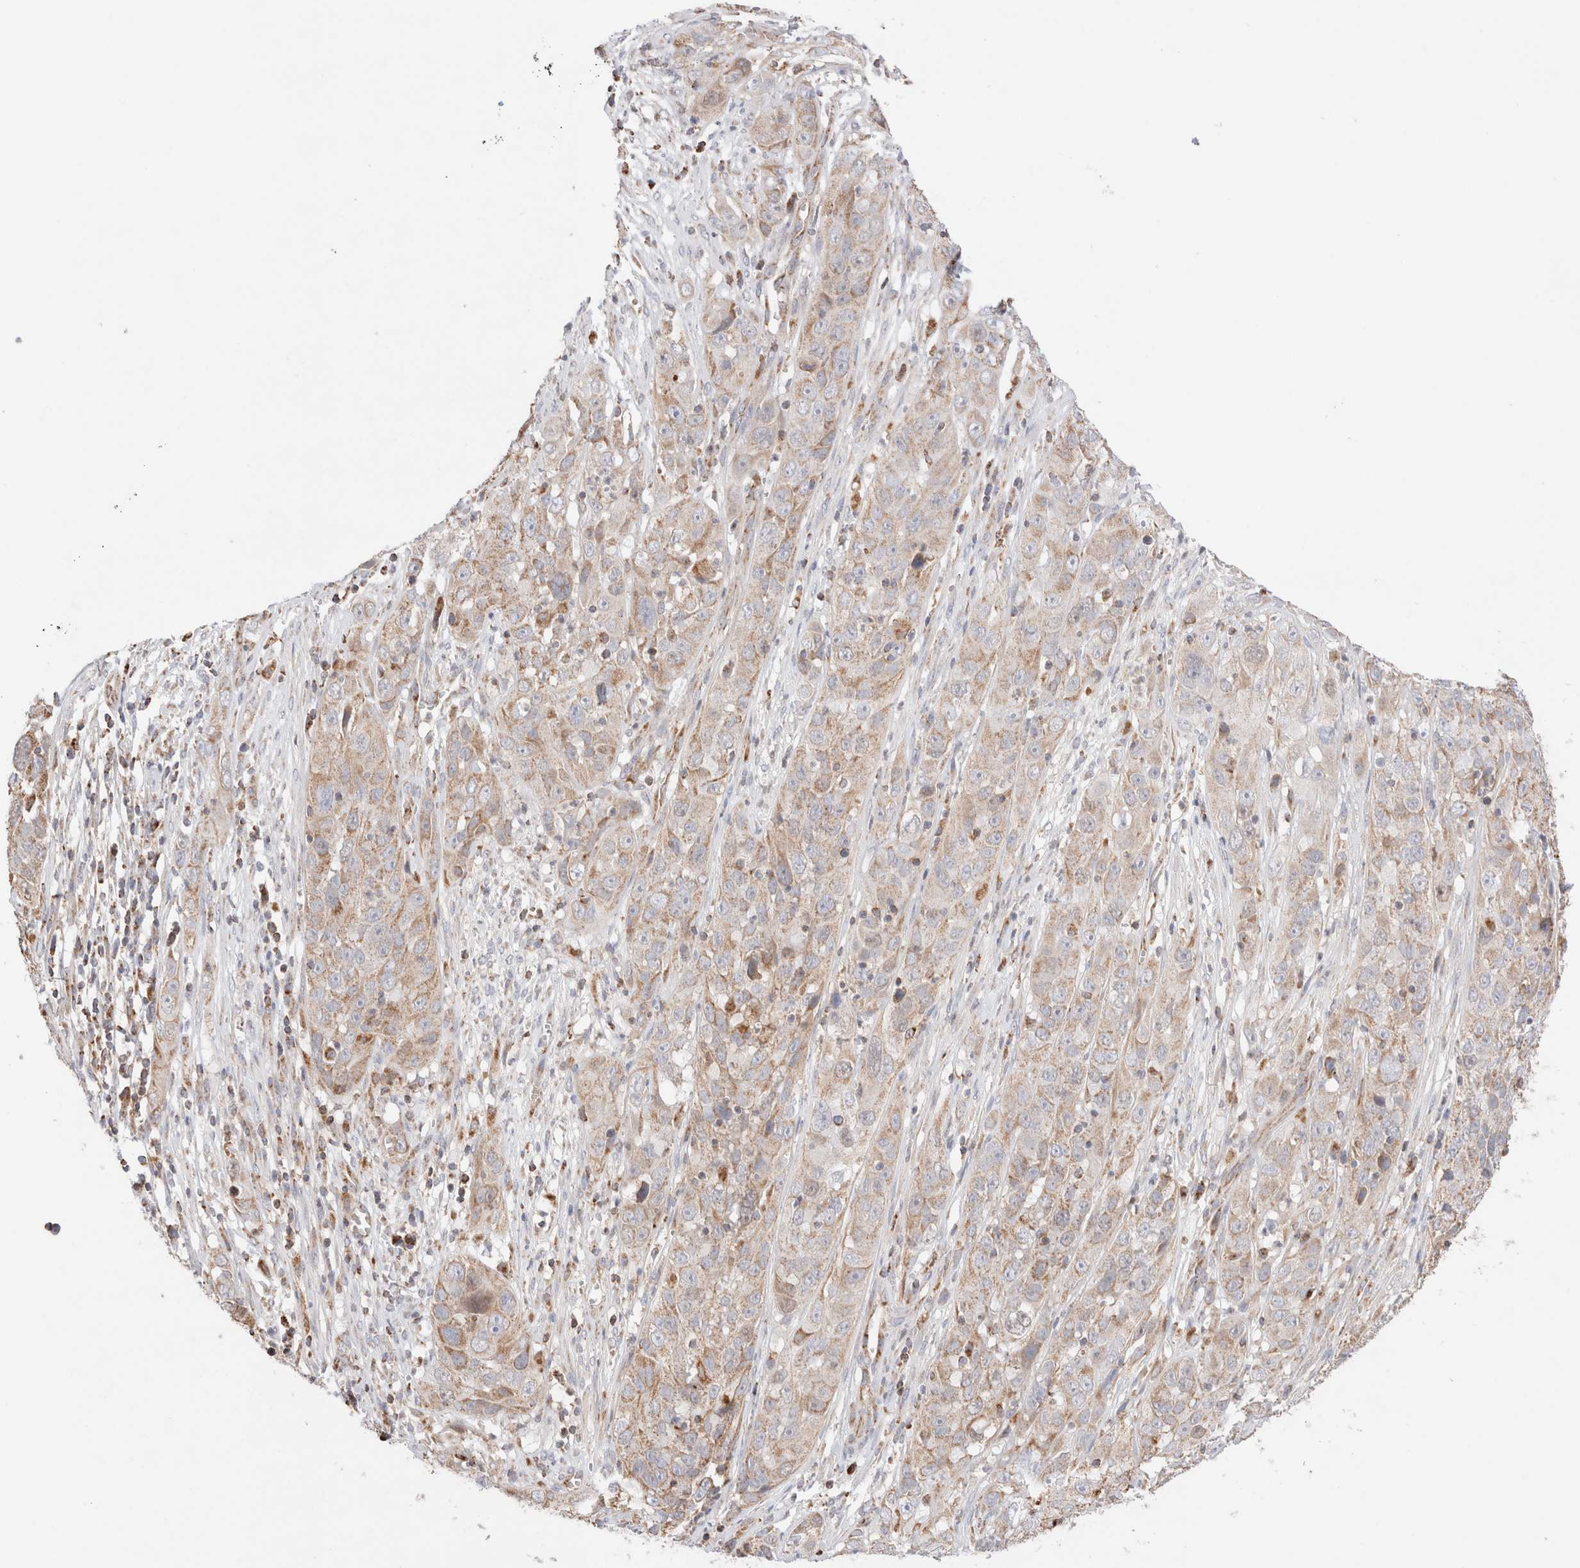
{"staining": {"intensity": "weak", "quantity": "<25%", "location": "cytoplasmic/membranous"}, "tissue": "cervical cancer", "cell_type": "Tumor cells", "image_type": "cancer", "snomed": [{"axis": "morphology", "description": "Squamous cell carcinoma, NOS"}, {"axis": "topography", "description": "Cervix"}], "caption": "Human cervical cancer stained for a protein using IHC reveals no positivity in tumor cells.", "gene": "TMPPE", "patient": {"sex": "female", "age": 32}}